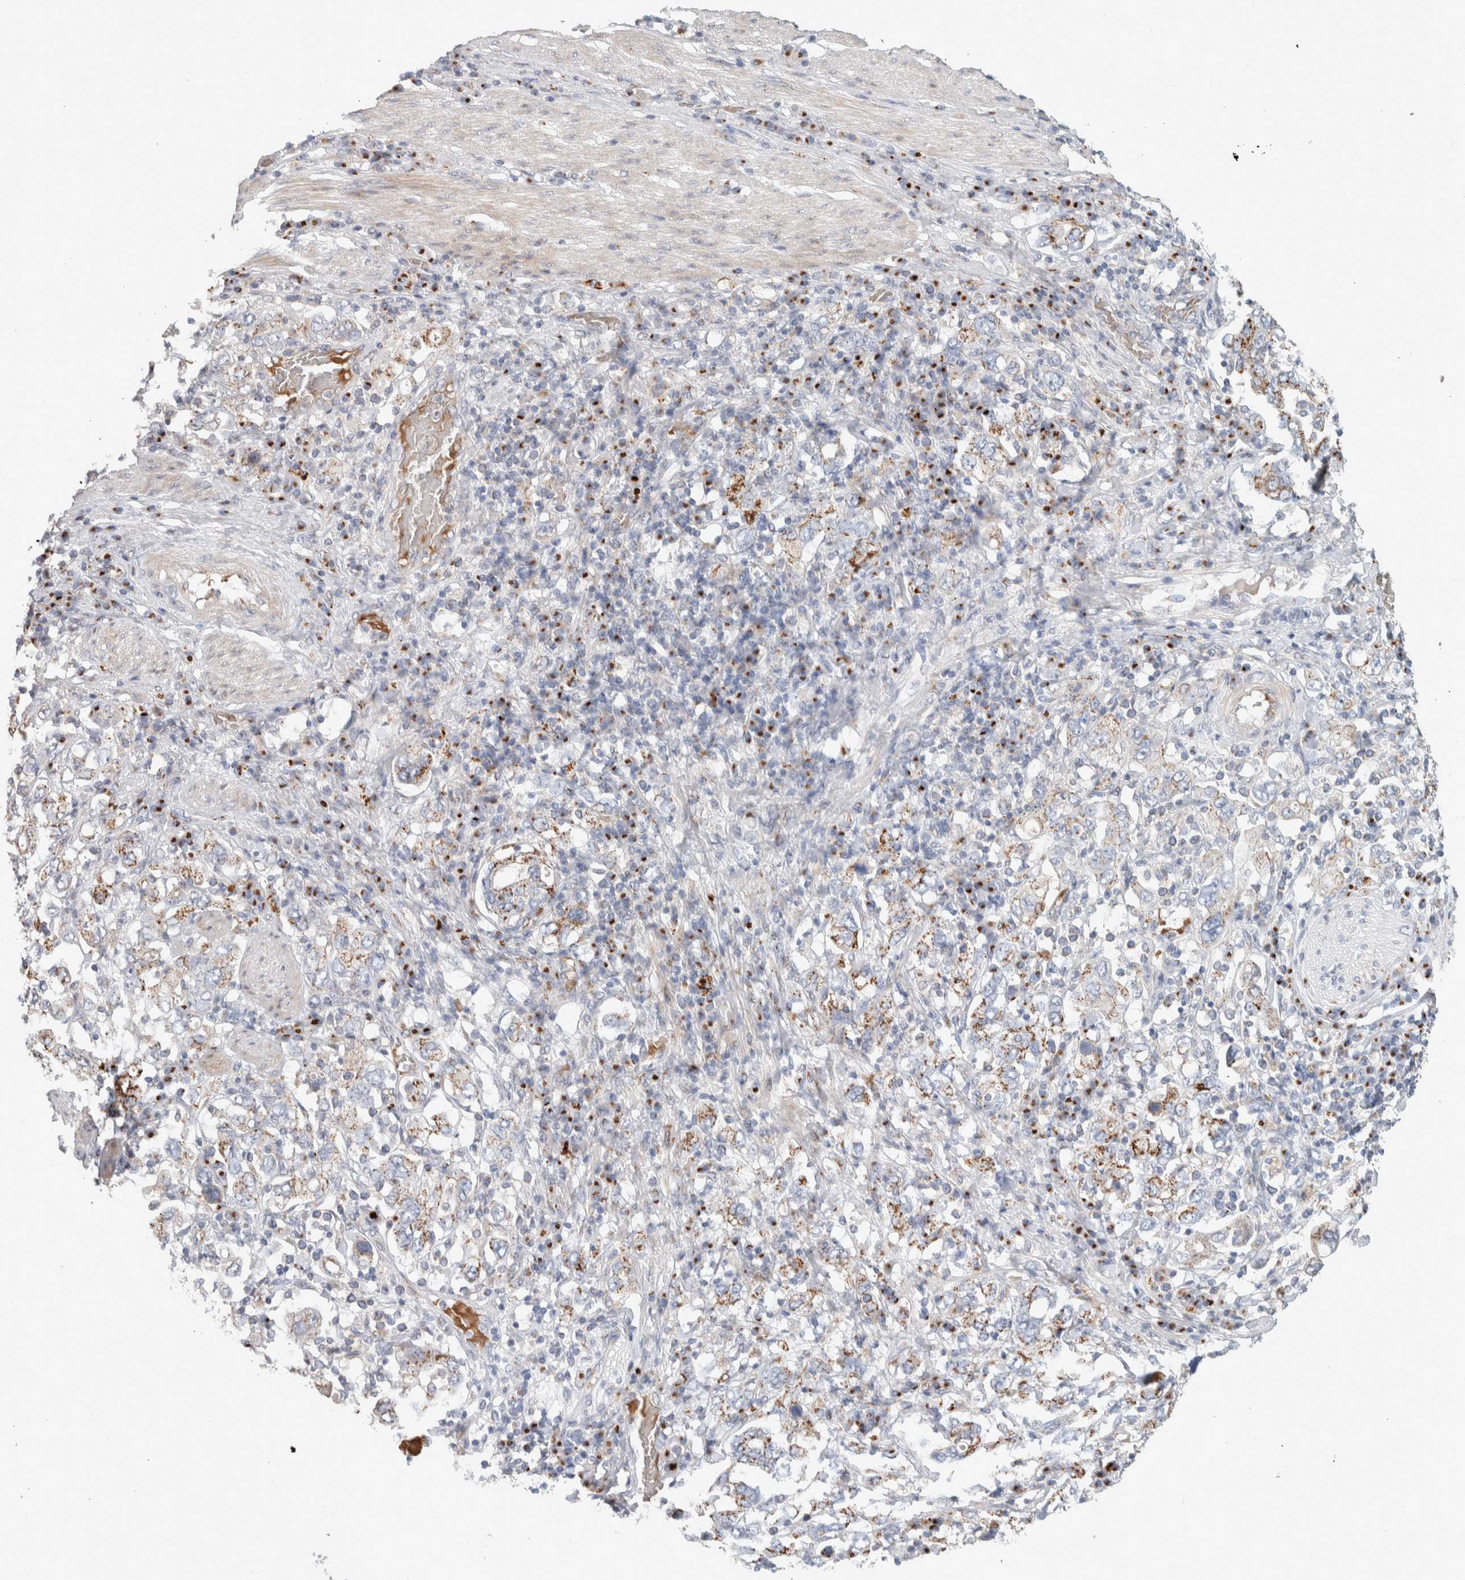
{"staining": {"intensity": "moderate", "quantity": "25%-75%", "location": "cytoplasmic/membranous"}, "tissue": "stomach cancer", "cell_type": "Tumor cells", "image_type": "cancer", "snomed": [{"axis": "morphology", "description": "Normal tissue, NOS"}, {"axis": "morphology", "description": "Adenocarcinoma, NOS"}, {"axis": "topography", "description": "Stomach"}], "caption": "A high-resolution photomicrograph shows IHC staining of stomach cancer, which shows moderate cytoplasmic/membranous expression in approximately 25%-75% of tumor cells. Nuclei are stained in blue.", "gene": "SLC38A10", "patient": {"sex": "male", "age": 62}}